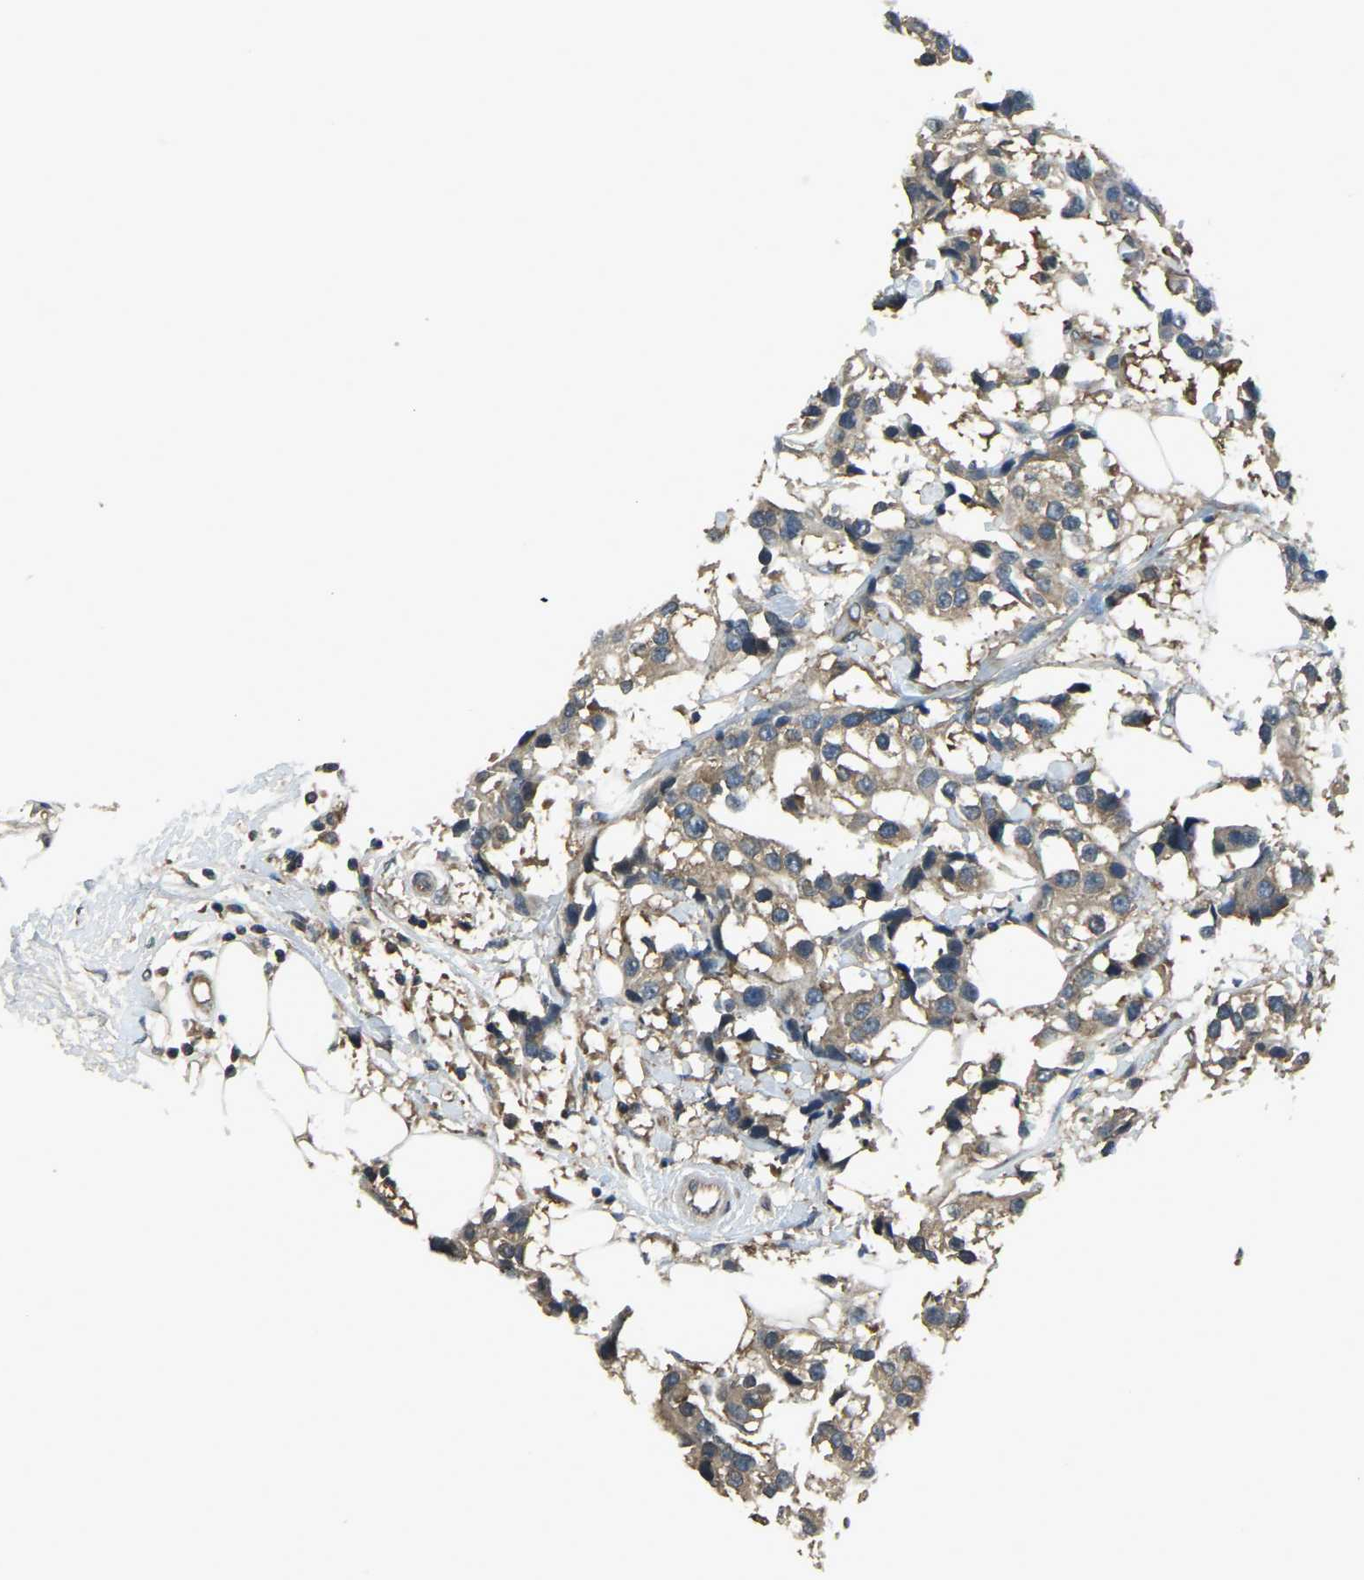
{"staining": {"intensity": "moderate", "quantity": ">75%", "location": "cytoplasmic/membranous"}, "tissue": "breast cancer", "cell_type": "Tumor cells", "image_type": "cancer", "snomed": [{"axis": "morphology", "description": "Normal tissue, NOS"}, {"axis": "morphology", "description": "Duct carcinoma"}, {"axis": "topography", "description": "Breast"}], "caption": "This is a micrograph of immunohistochemistry staining of intraductal carcinoma (breast), which shows moderate staining in the cytoplasmic/membranous of tumor cells.", "gene": "AIMP1", "patient": {"sex": "female", "age": 39}}